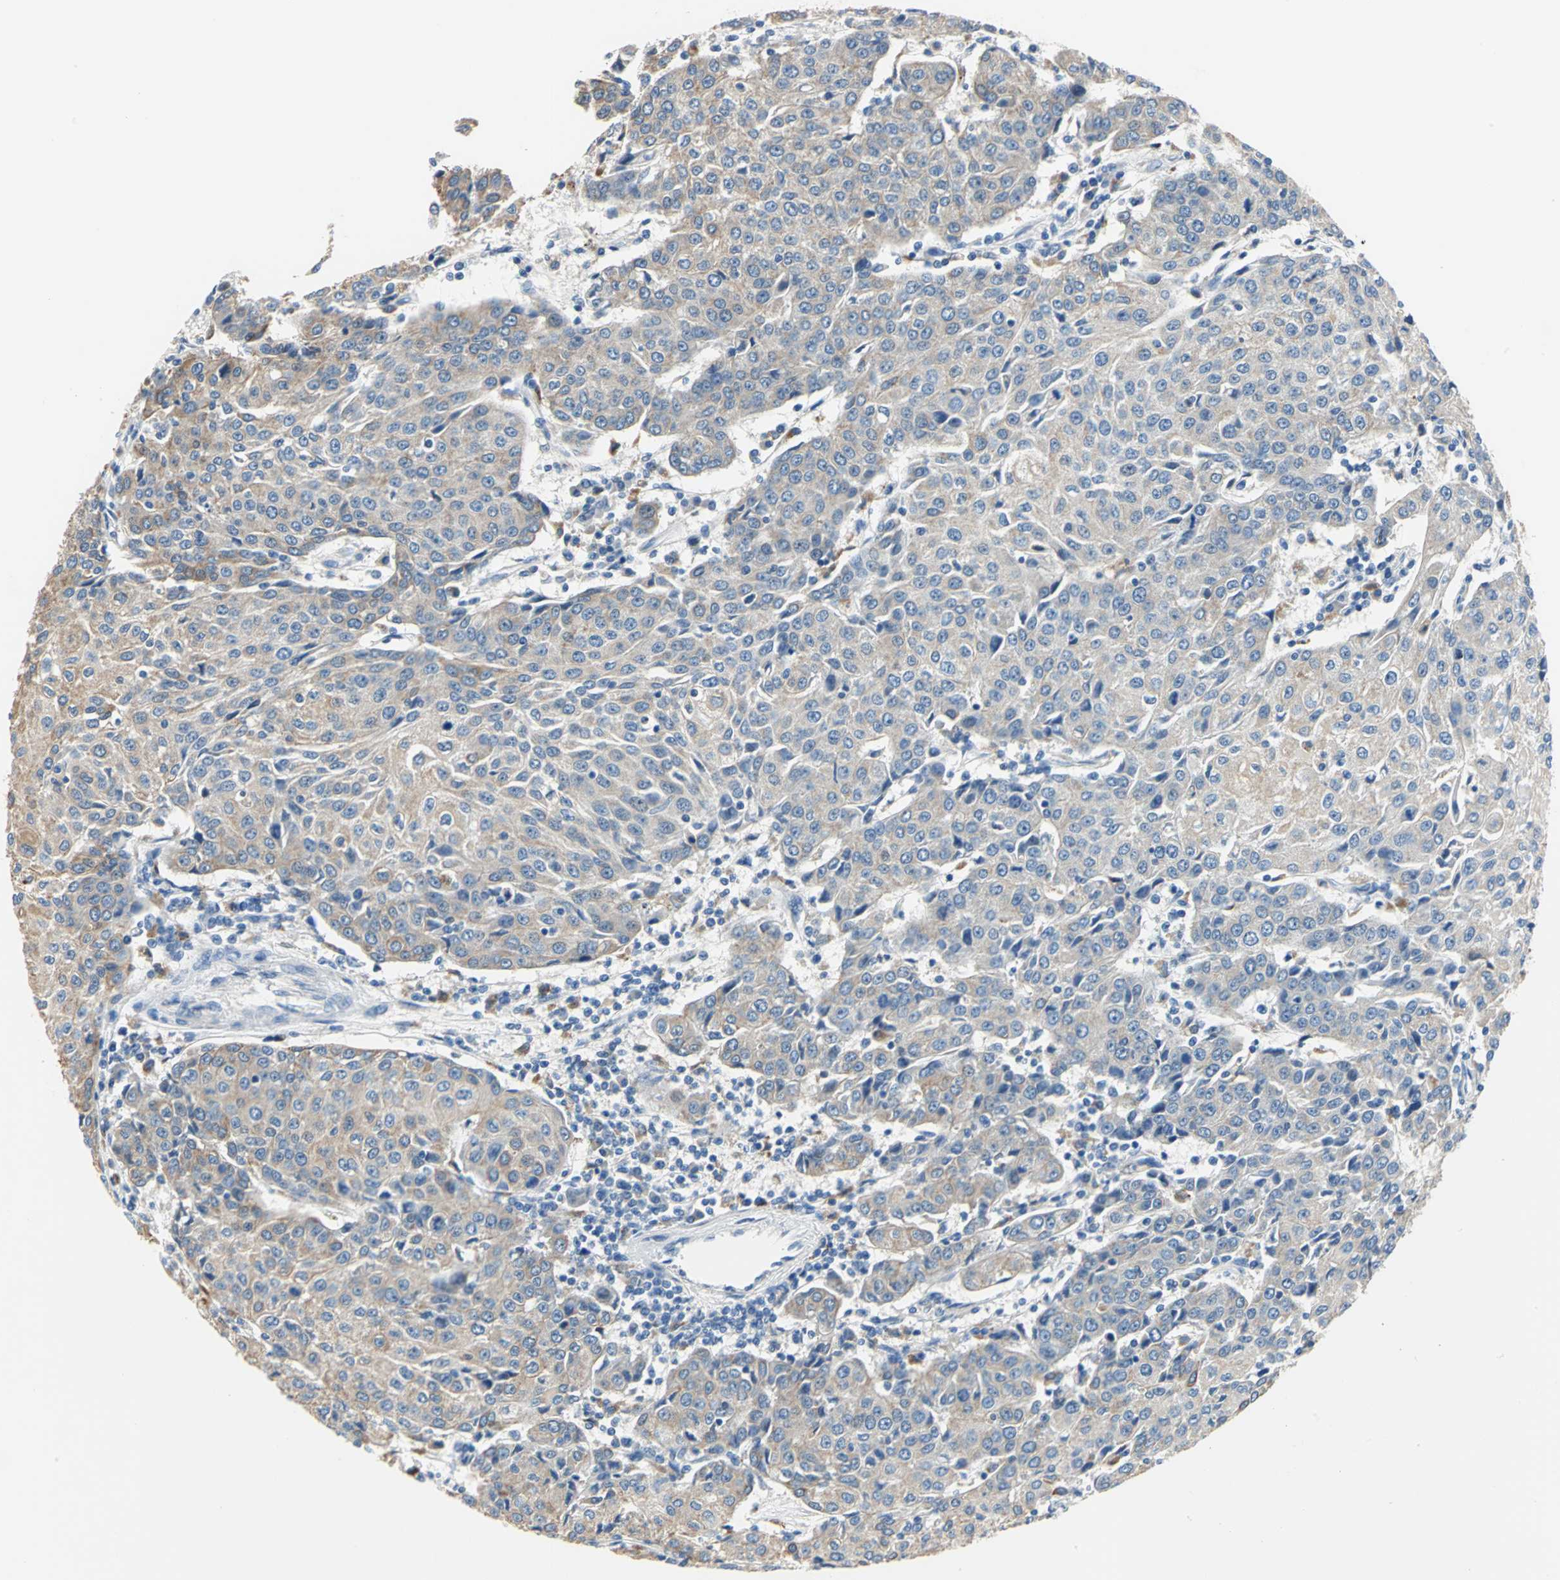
{"staining": {"intensity": "weak", "quantity": ">75%", "location": "cytoplasmic/membranous"}, "tissue": "urothelial cancer", "cell_type": "Tumor cells", "image_type": "cancer", "snomed": [{"axis": "morphology", "description": "Urothelial carcinoma, High grade"}, {"axis": "topography", "description": "Urinary bladder"}], "caption": "A high-resolution photomicrograph shows immunohistochemistry (IHC) staining of high-grade urothelial carcinoma, which exhibits weak cytoplasmic/membranous expression in about >75% of tumor cells. (IHC, brightfield microscopy, high magnification).", "gene": "RASD2", "patient": {"sex": "female", "age": 85}}